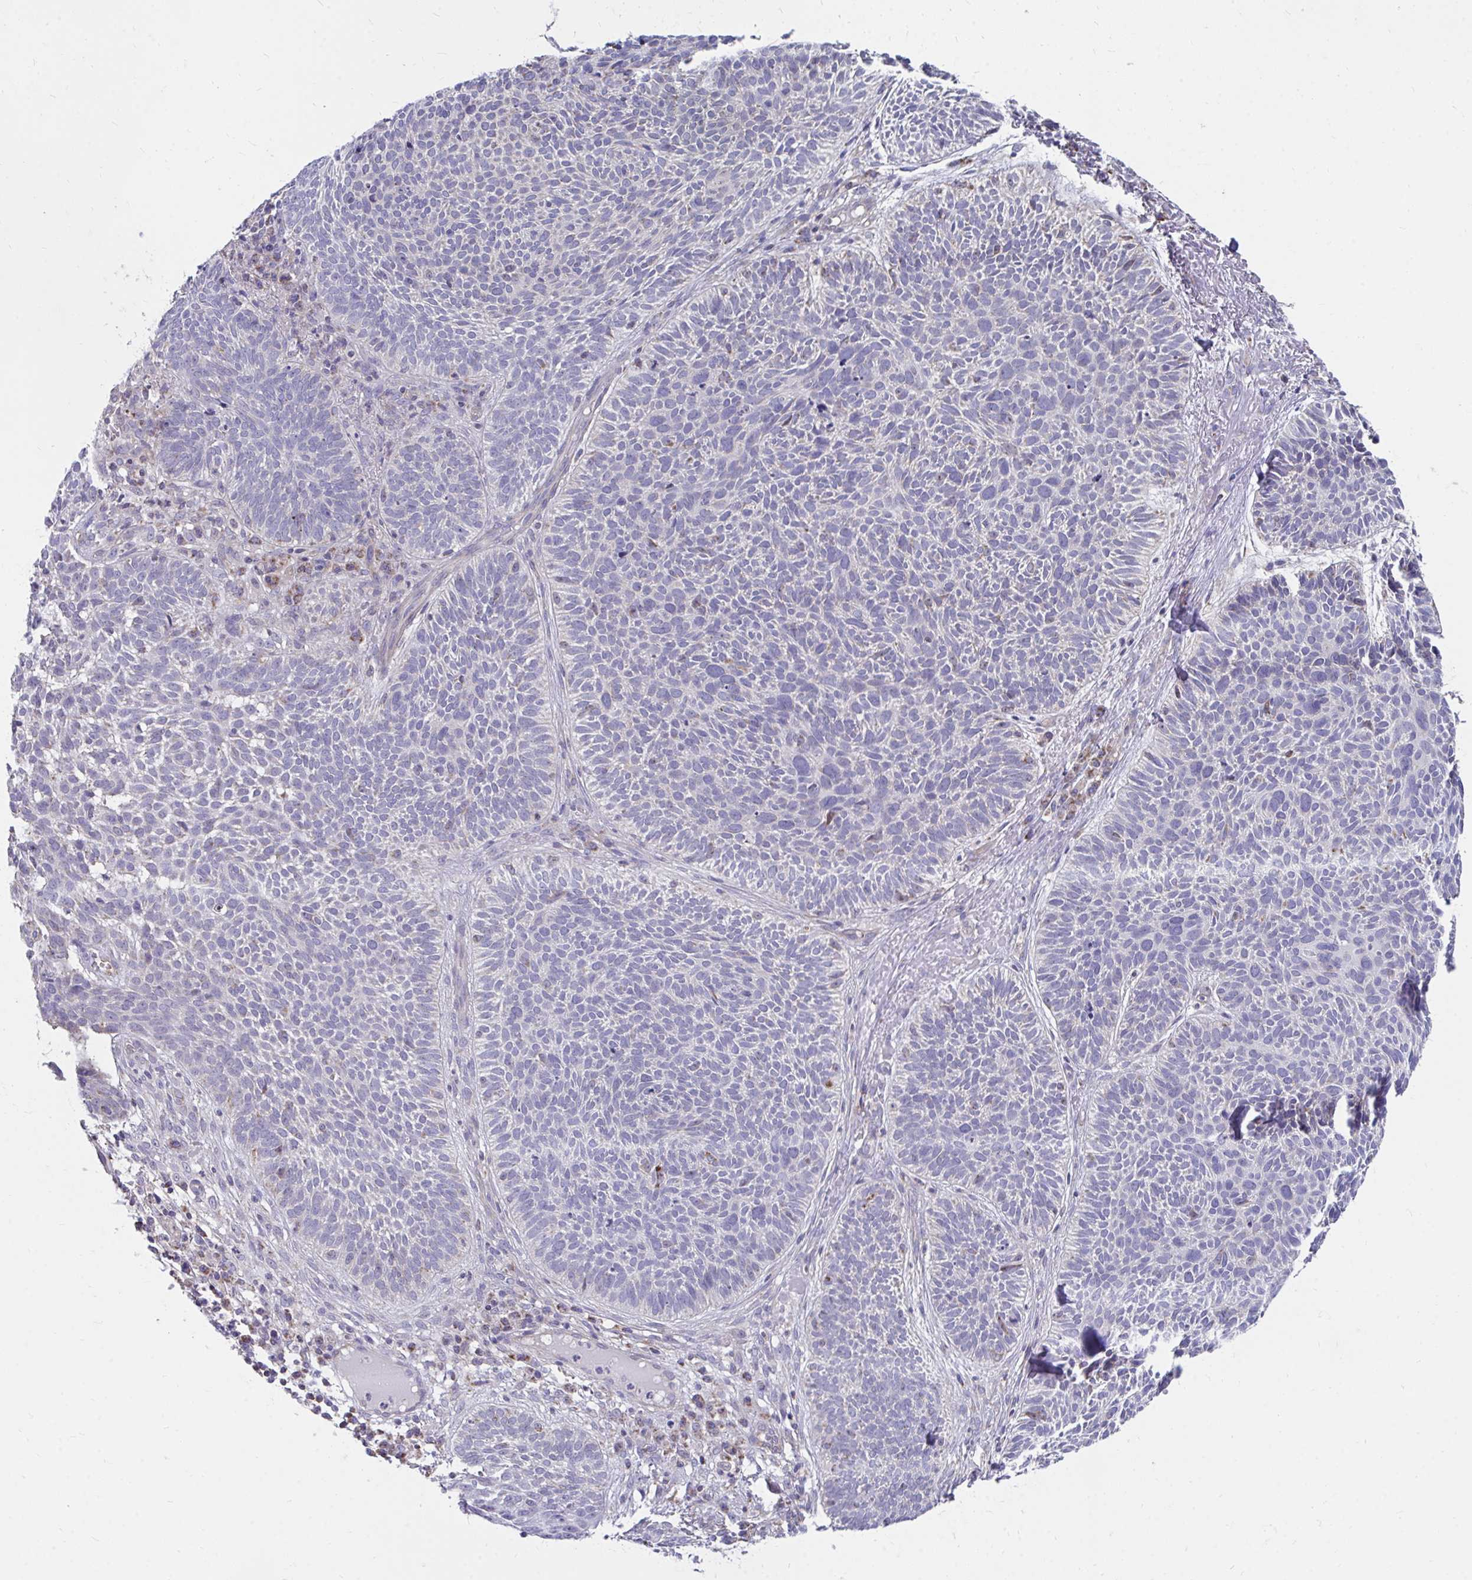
{"staining": {"intensity": "negative", "quantity": "none", "location": "none"}, "tissue": "skin cancer", "cell_type": "Tumor cells", "image_type": "cancer", "snomed": [{"axis": "morphology", "description": "Basal cell carcinoma"}, {"axis": "topography", "description": "Skin"}, {"axis": "topography", "description": "Skin of face"}], "caption": "This photomicrograph is of basal cell carcinoma (skin) stained with immunohistochemistry (IHC) to label a protein in brown with the nuclei are counter-stained blue. There is no expression in tumor cells. Nuclei are stained in blue.", "gene": "FHIP1B", "patient": {"sex": "female", "age": 82}}